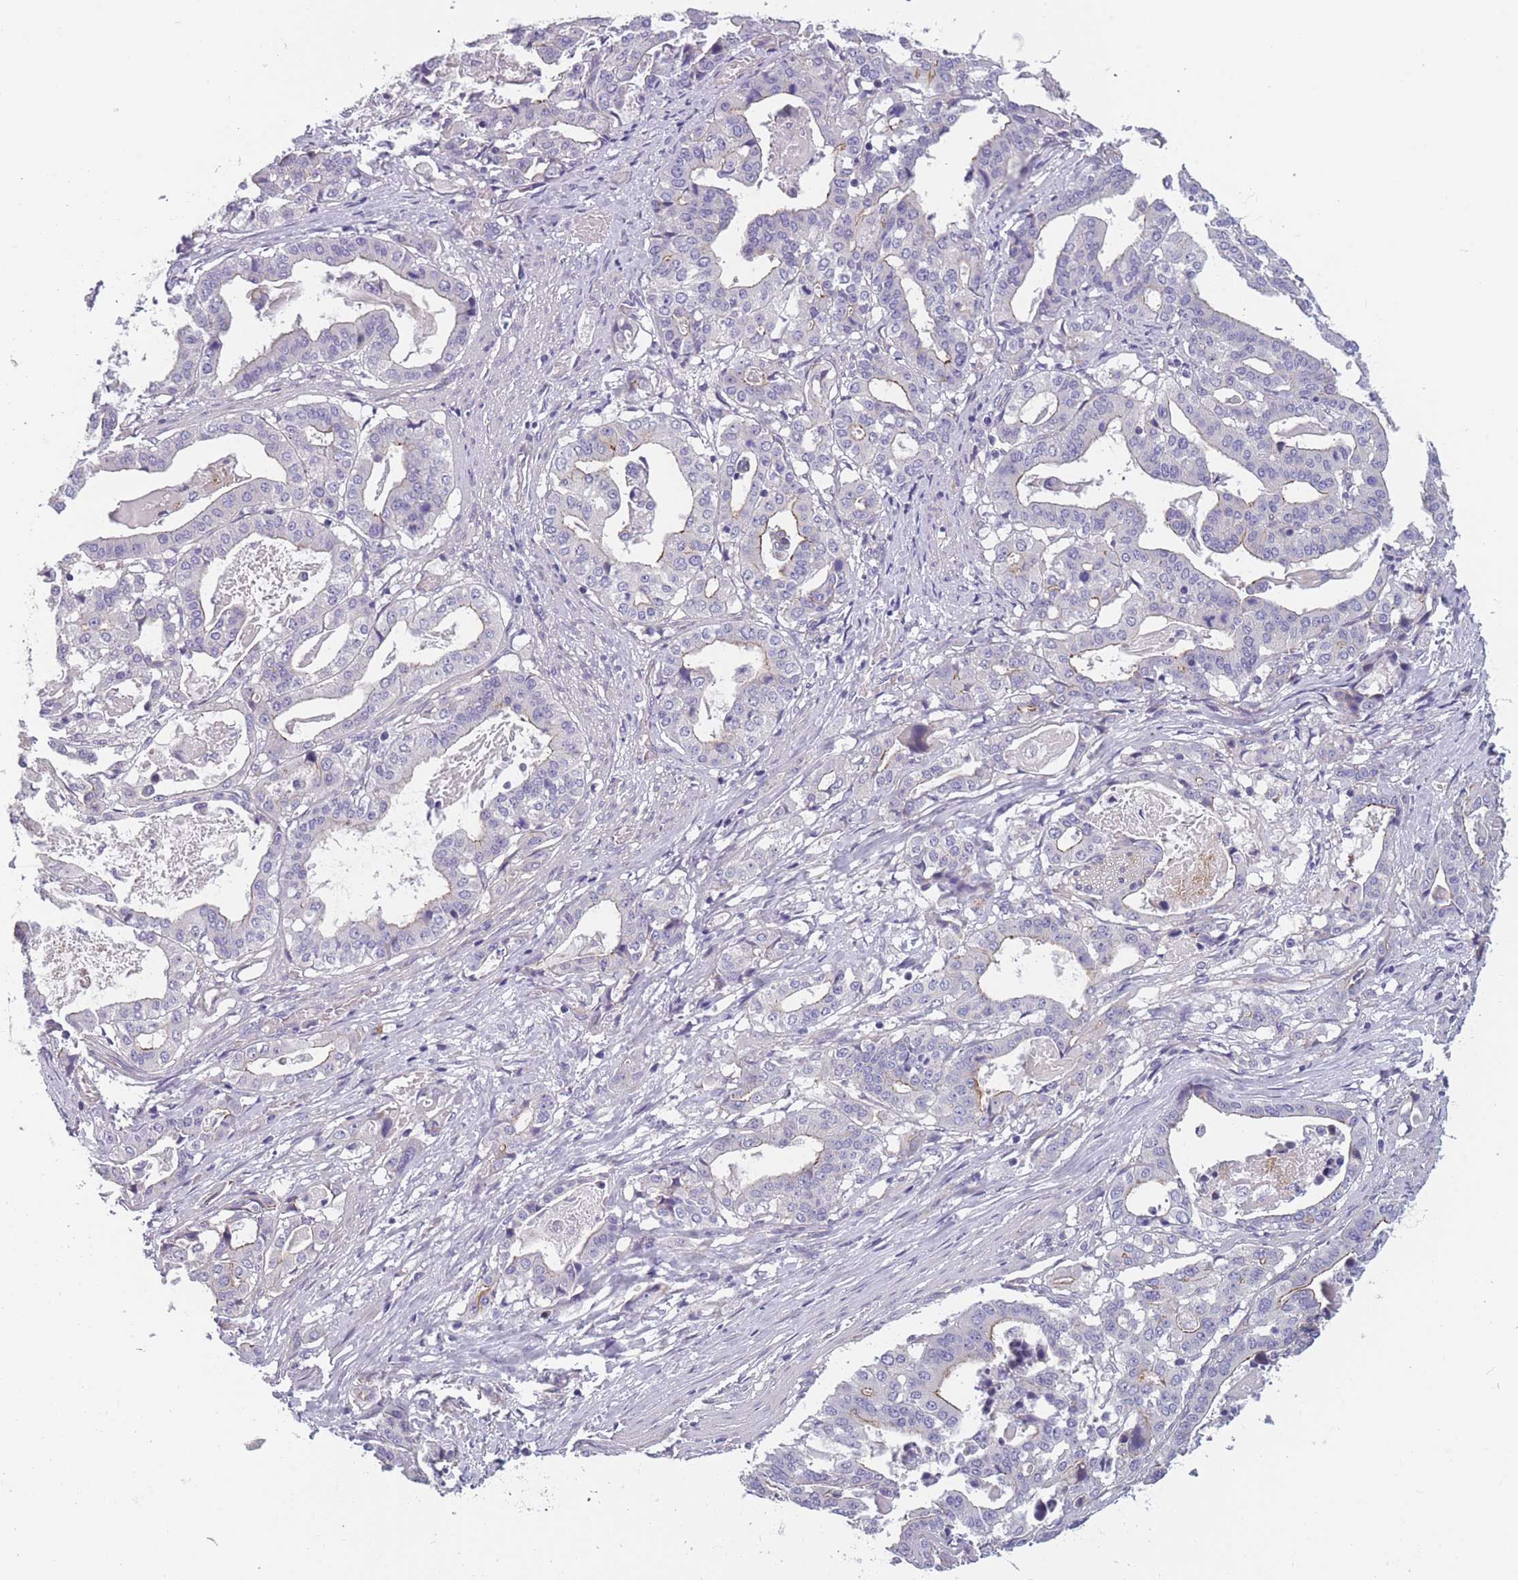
{"staining": {"intensity": "moderate", "quantity": "<25%", "location": "cytoplasmic/membranous"}, "tissue": "stomach cancer", "cell_type": "Tumor cells", "image_type": "cancer", "snomed": [{"axis": "morphology", "description": "Adenocarcinoma, NOS"}, {"axis": "topography", "description": "Stomach"}], "caption": "DAB (3,3'-diaminobenzidine) immunohistochemical staining of stomach cancer reveals moderate cytoplasmic/membranous protein expression in about <25% of tumor cells.", "gene": "FAM83F", "patient": {"sex": "male", "age": 48}}